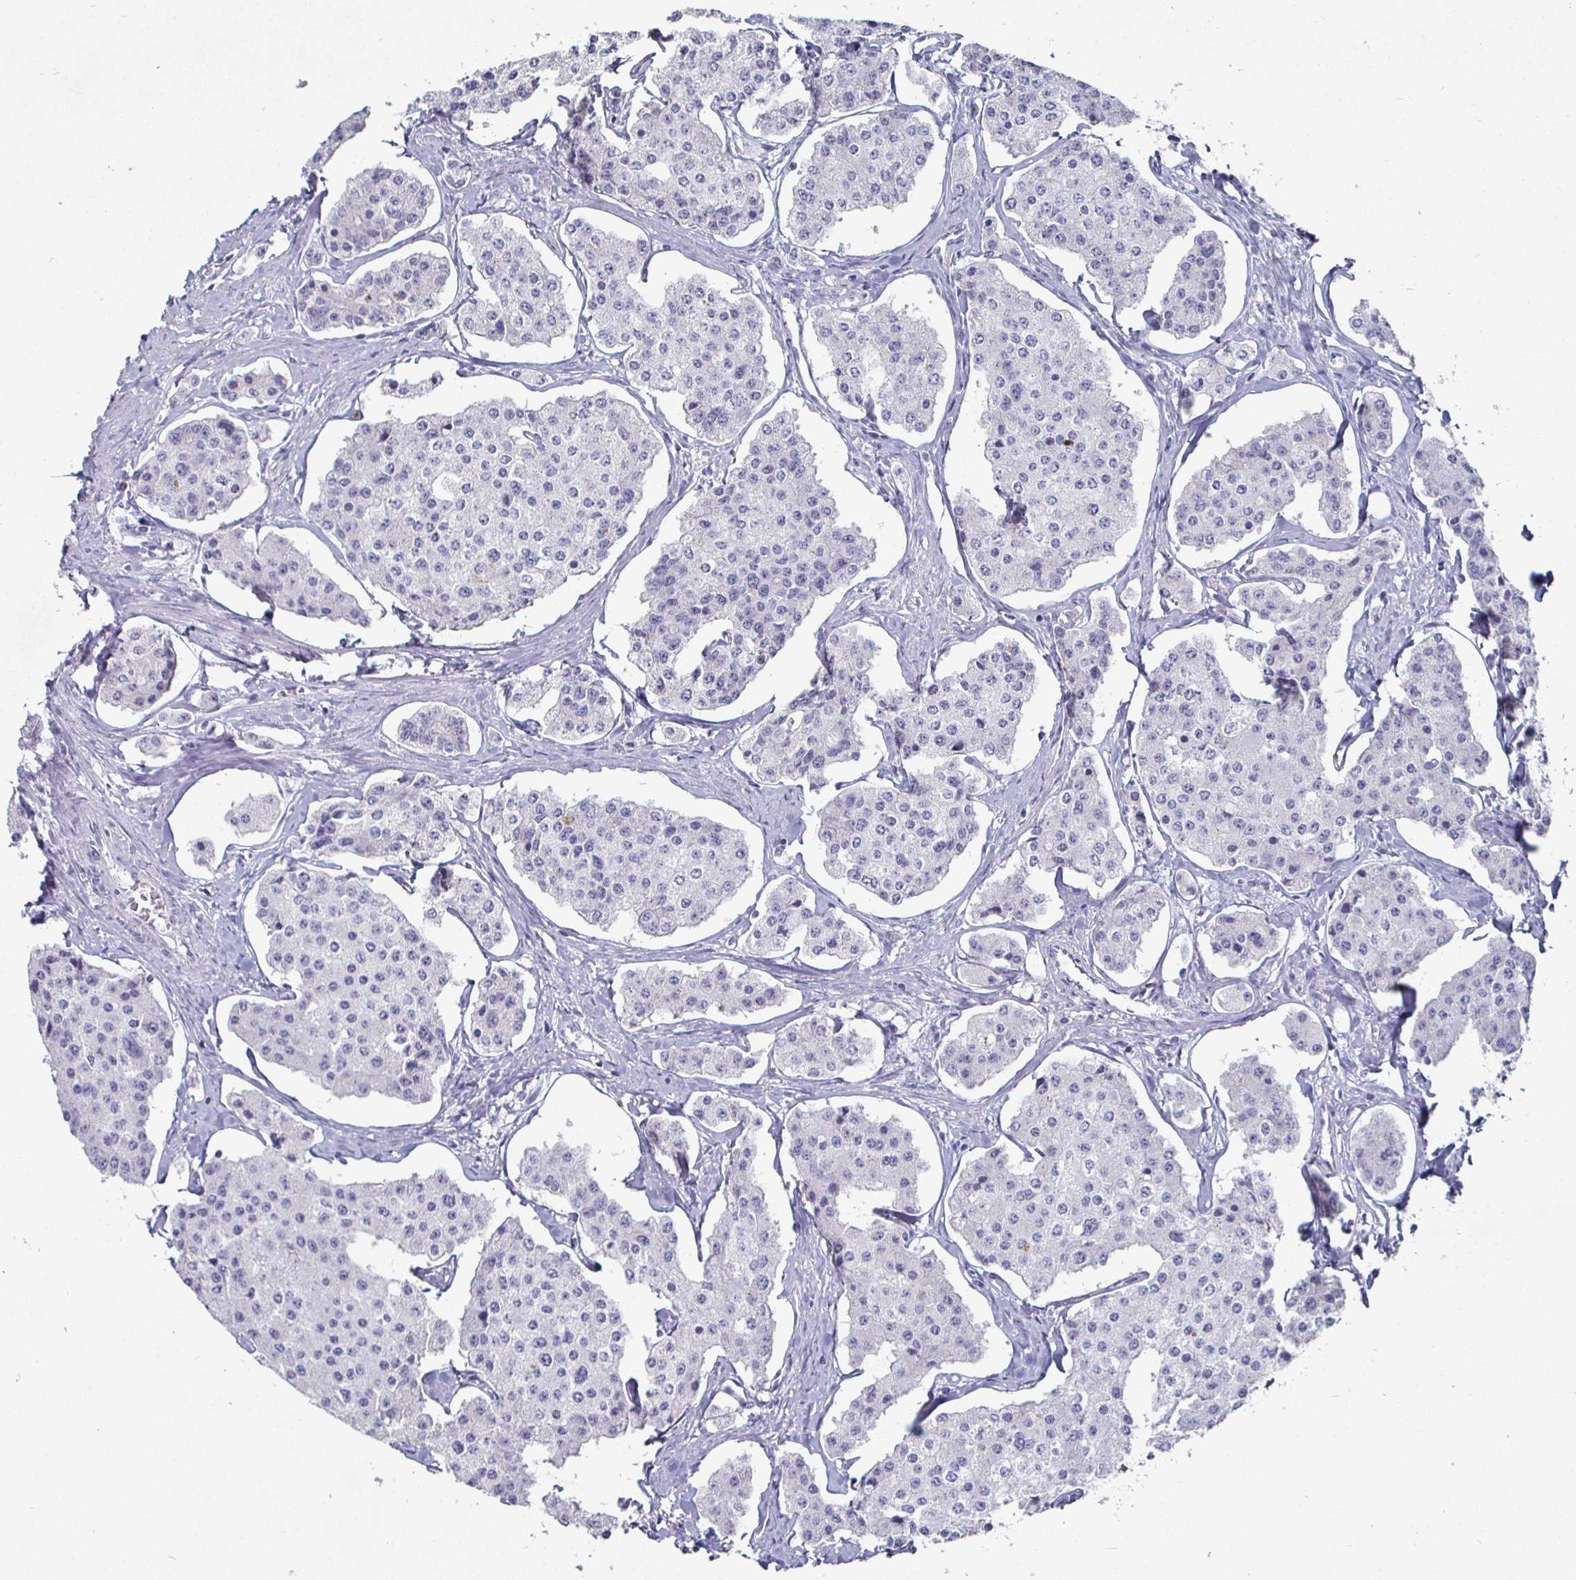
{"staining": {"intensity": "negative", "quantity": "none", "location": "none"}, "tissue": "carcinoid", "cell_type": "Tumor cells", "image_type": "cancer", "snomed": [{"axis": "morphology", "description": "Carcinoid, malignant, NOS"}, {"axis": "topography", "description": "Small intestine"}], "caption": "A histopathology image of human carcinoid is negative for staining in tumor cells.", "gene": "ENPP1", "patient": {"sex": "female", "age": 65}}